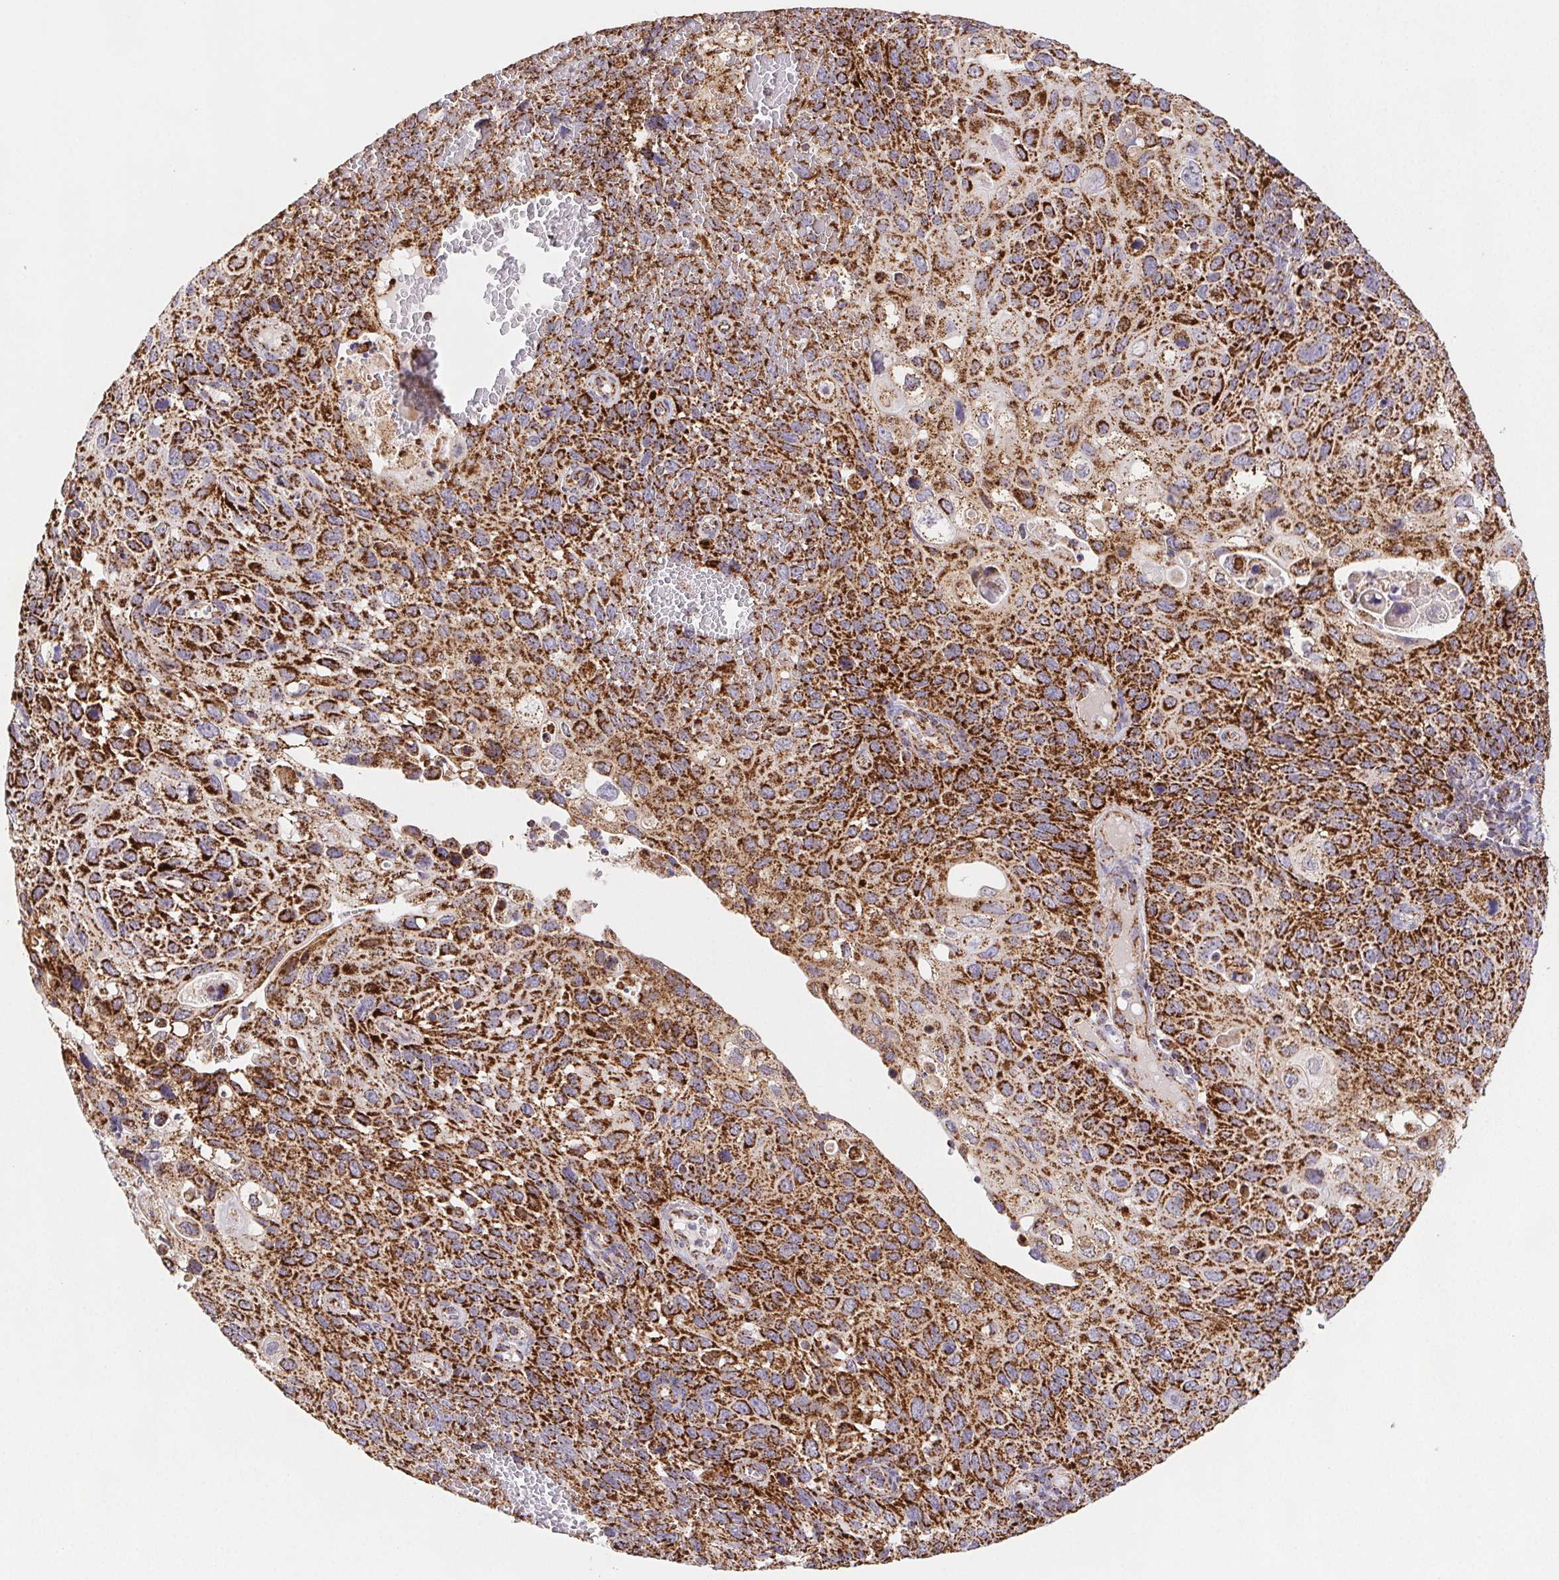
{"staining": {"intensity": "strong", "quantity": ">75%", "location": "cytoplasmic/membranous"}, "tissue": "cervical cancer", "cell_type": "Tumor cells", "image_type": "cancer", "snomed": [{"axis": "morphology", "description": "Squamous cell carcinoma, NOS"}, {"axis": "topography", "description": "Cervix"}], "caption": "Immunohistochemistry (IHC) of human cervical cancer (squamous cell carcinoma) shows high levels of strong cytoplasmic/membranous expression in approximately >75% of tumor cells.", "gene": "NIPSNAP2", "patient": {"sex": "female", "age": 70}}